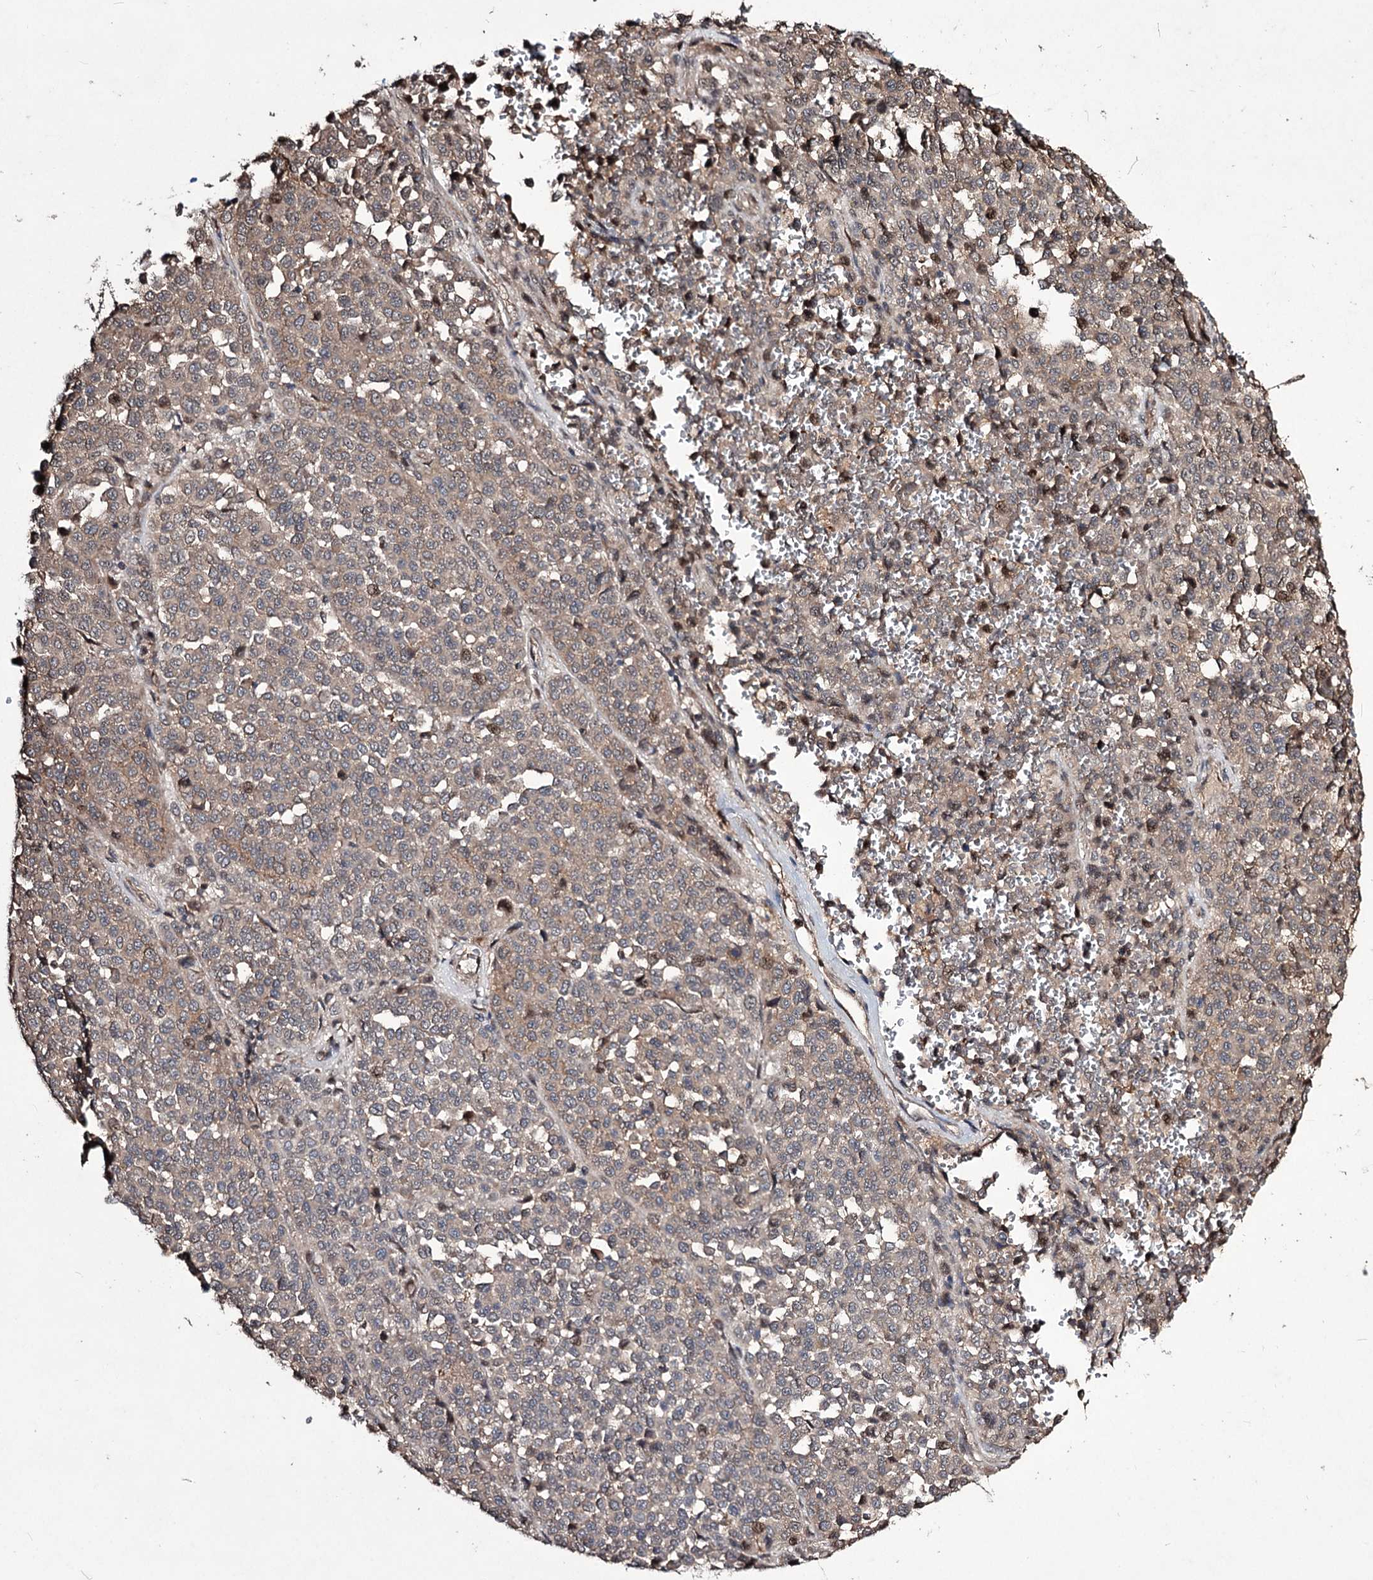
{"staining": {"intensity": "weak", "quantity": "25%-75%", "location": "cytoplasmic/membranous"}, "tissue": "melanoma", "cell_type": "Tumor cells", "image_type": "cancer", "snomed": [{"axis": "morphology", "description": "Malignant melanoma, Metastatic site"}, {"axis": "topography", "description": "Pancreas"}], "caption": "DAB (3,3'-diaminobenzidine) immunohistochemical staining of malignant melanoma (metastatic site) shows weak cytoplasmic/membranous protein staining in approximately 25%-75% of tumor cells.", "gene": "CPNE8", "patient": {"sex": "female", "age": 30}}